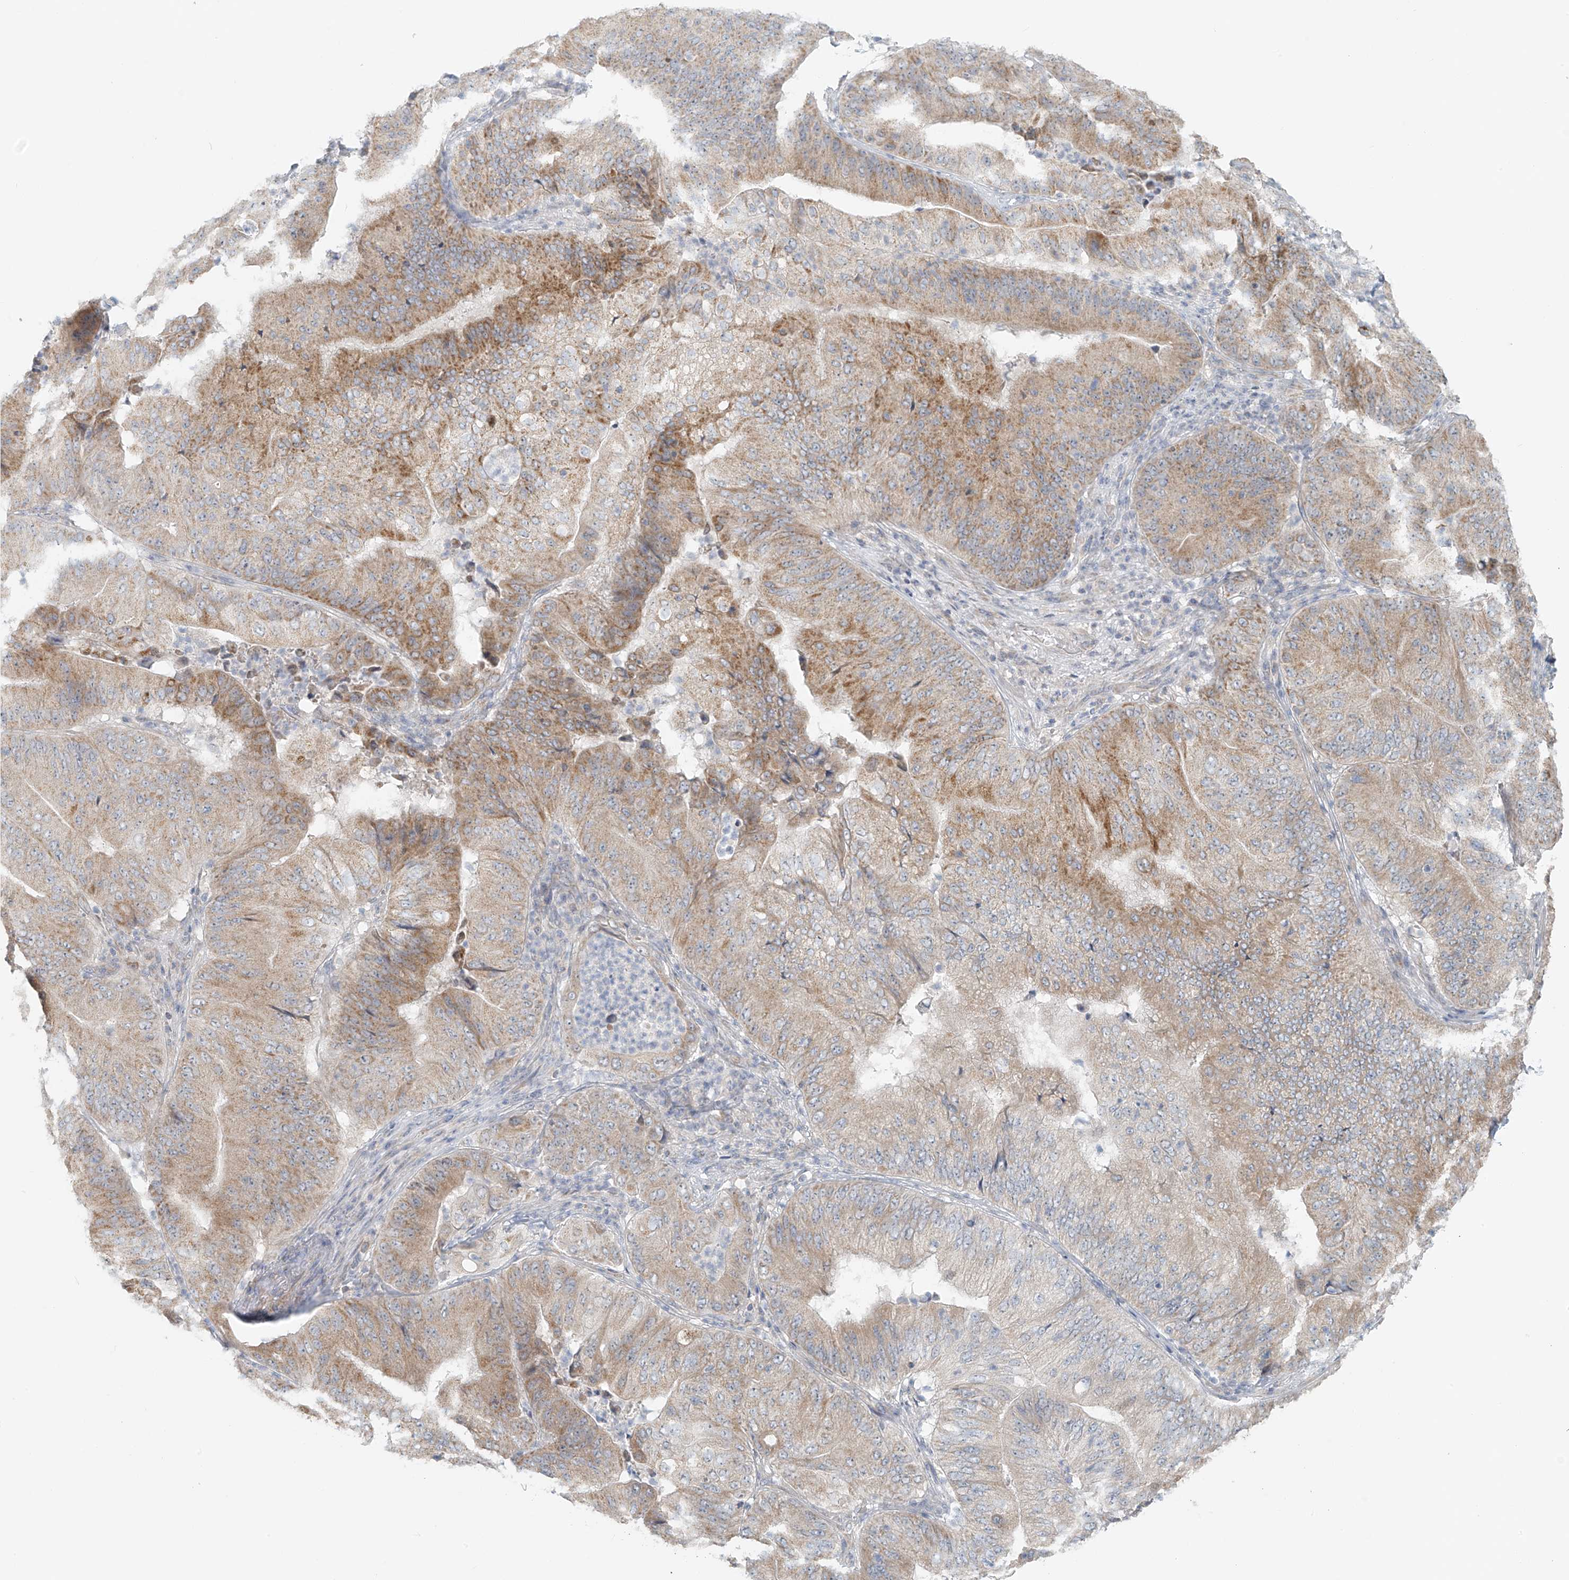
{"staining": {"intensity": "moderate", "quantity": "25%-75%", "location": "cytoplasmic/membranous"}, "tissue": "pancreatic cancer", "cell_type": "Tumor cells", "image_type": "cancer", "snomed": [{"axis": "morphology", "description": "Adenocarcinoma, NOS"}, {"axis": "topography", "description": "Pancreas"}], "caption": "An immunohistochemistry histopathology image of neoplastic tissue is shown. Protein staining in brown highlights moderate cytoplasmic/membranous positivity in pancreatic cancer within tumor cells.", "gene": "UST", "patient": {"sex": "female", "age": 77}}